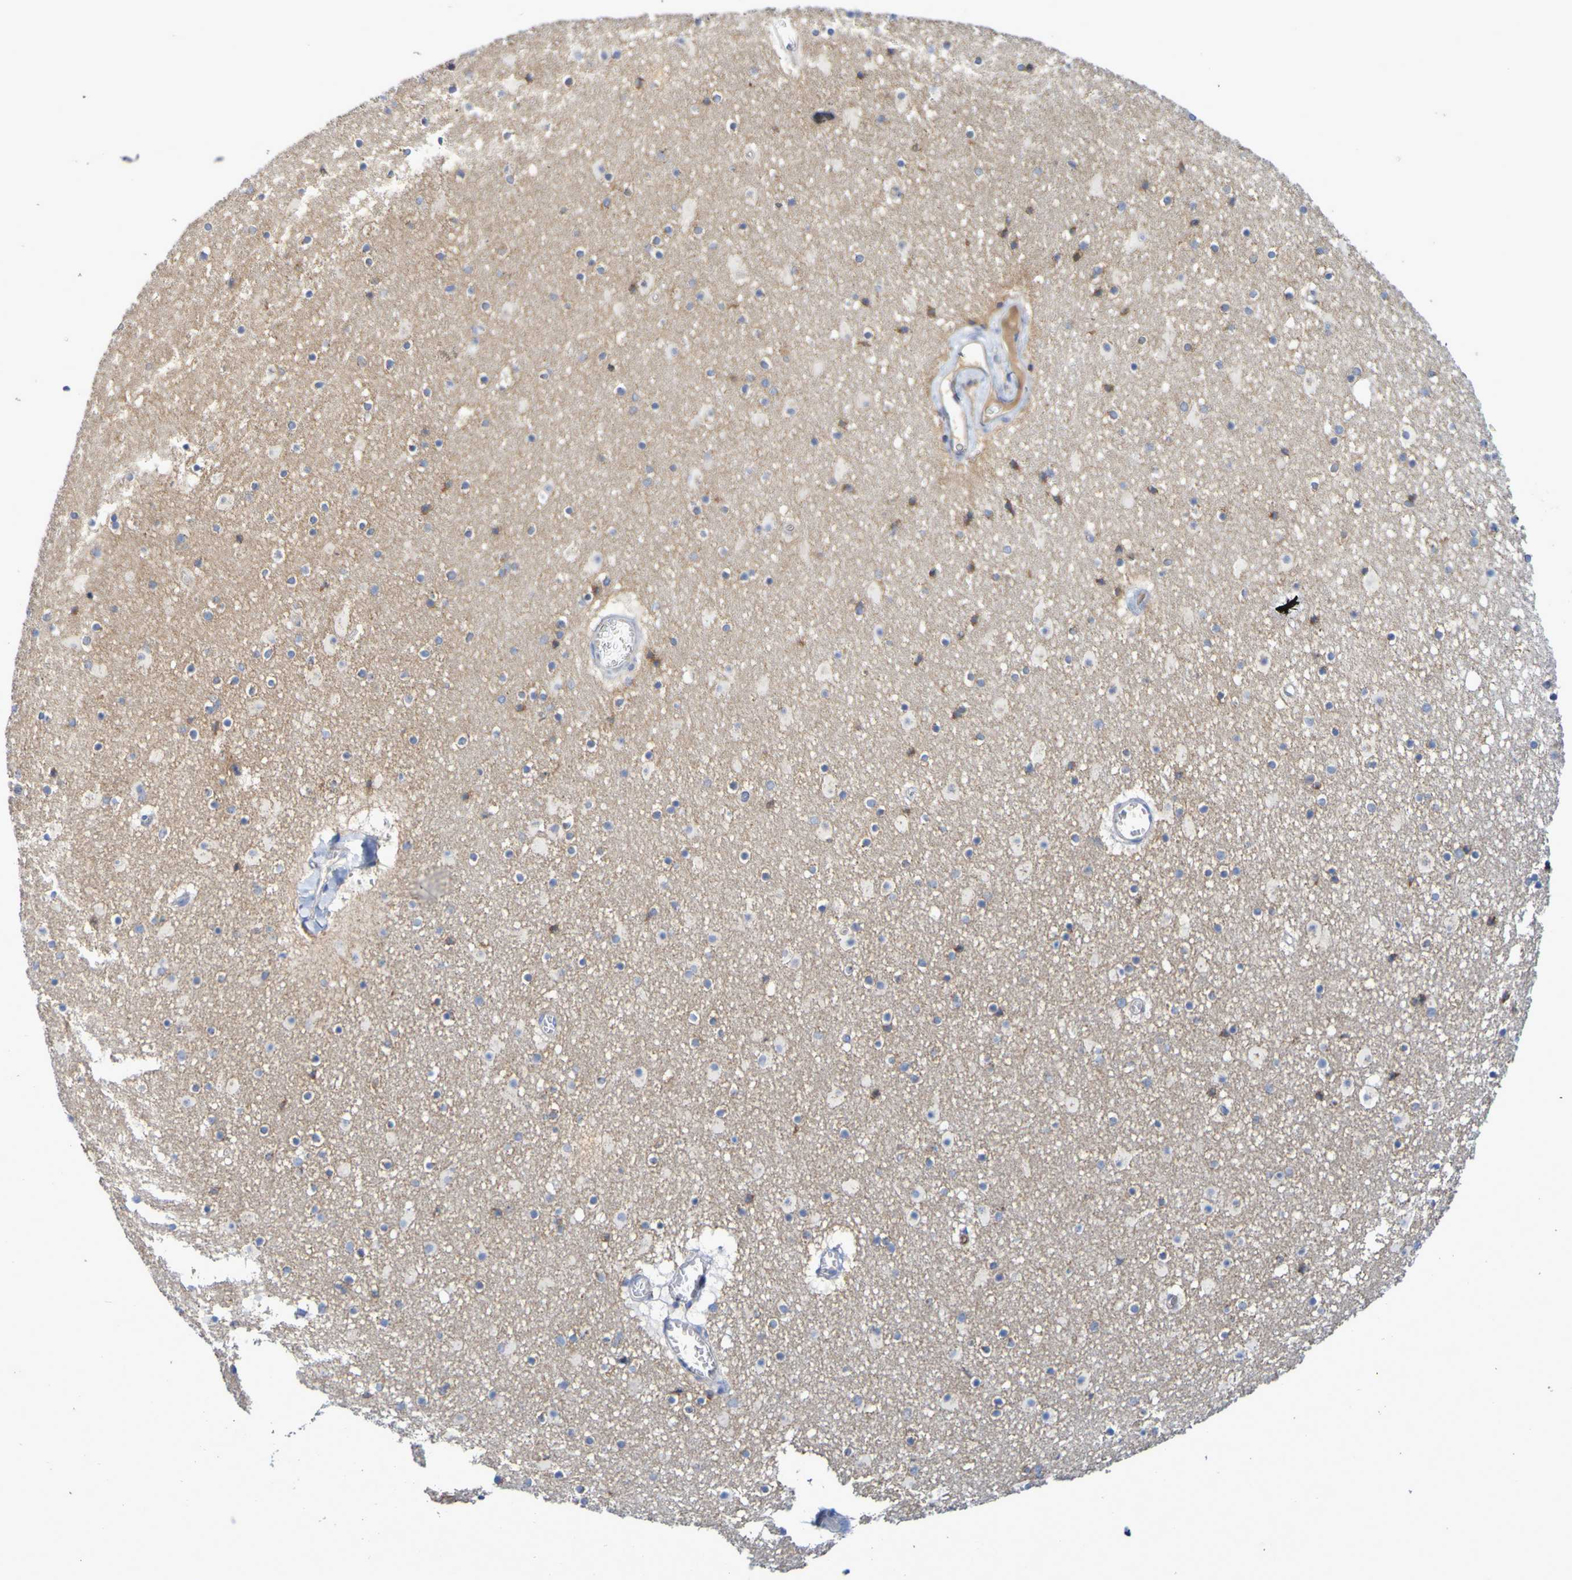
{"staining": {"intensity": "moderate", "quantity": "<25%", "location": "cytoplasmic/membranous"}, "tissue": "caudate", "cell_type": "Glial cells", "image_type": "normal", "snomed": [{"axis": "morphology", "description": "Normal tissue, NOS"}, {"axis": "topography", "description": "Lateral ventricle wall"}], "caption": "Protein staining of benign caudate displays moderate cytoplasmic/membranous expression in approximately <25% of glial cells. Immunohistochemistry (ihc) stains the protein of interest in brown and the nuclei are stained blue.", "gene": "CNTN2", "patient": {"sex": "male", "age": 45}}